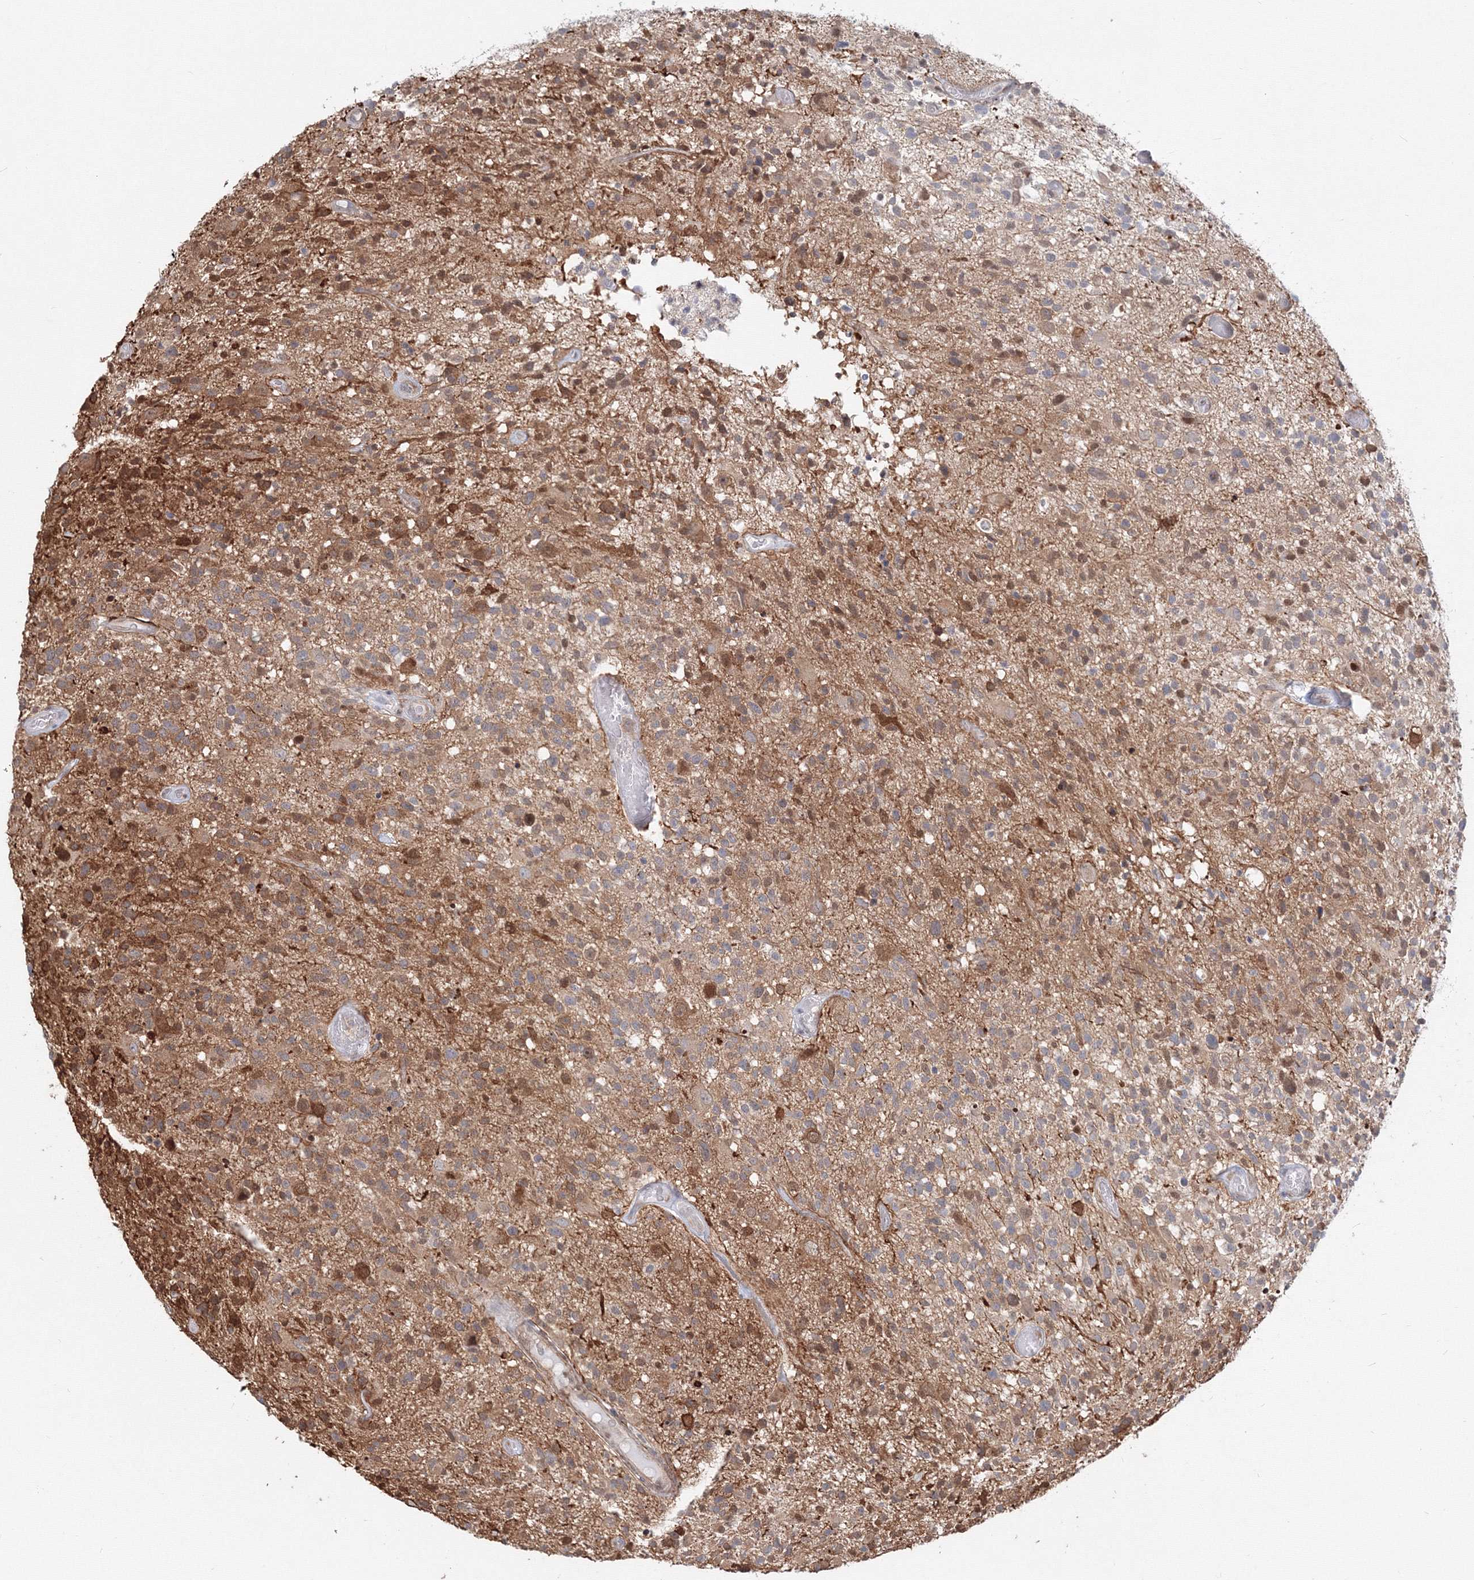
{"staining": {"intensity": "moderate", "quantity": "<25%", "location": "cytoplasmic/membranous"}, "tissue": "glioma", "cell_type": "Tumor cells", "image_type": "cancer", "snomed": [{"axis": "morphology", "description": "Glioma, malignant, High grade"}, {"axis": "morphology", "description": "Glioblastoma, NOS"}, {"axis": "topography", "description": "Brain"}], "caption": "Glioblastoma tissue reveals moderate cytoplasmic/membranous positivity in about <25% of tumor cells The staining was performed using DAB, with brown indicating positive protein expression. Nuclei are stained blue with hematoxylin.", "gene": "ARHGAP21", "patient": {"sex": "male", "age": 60}}